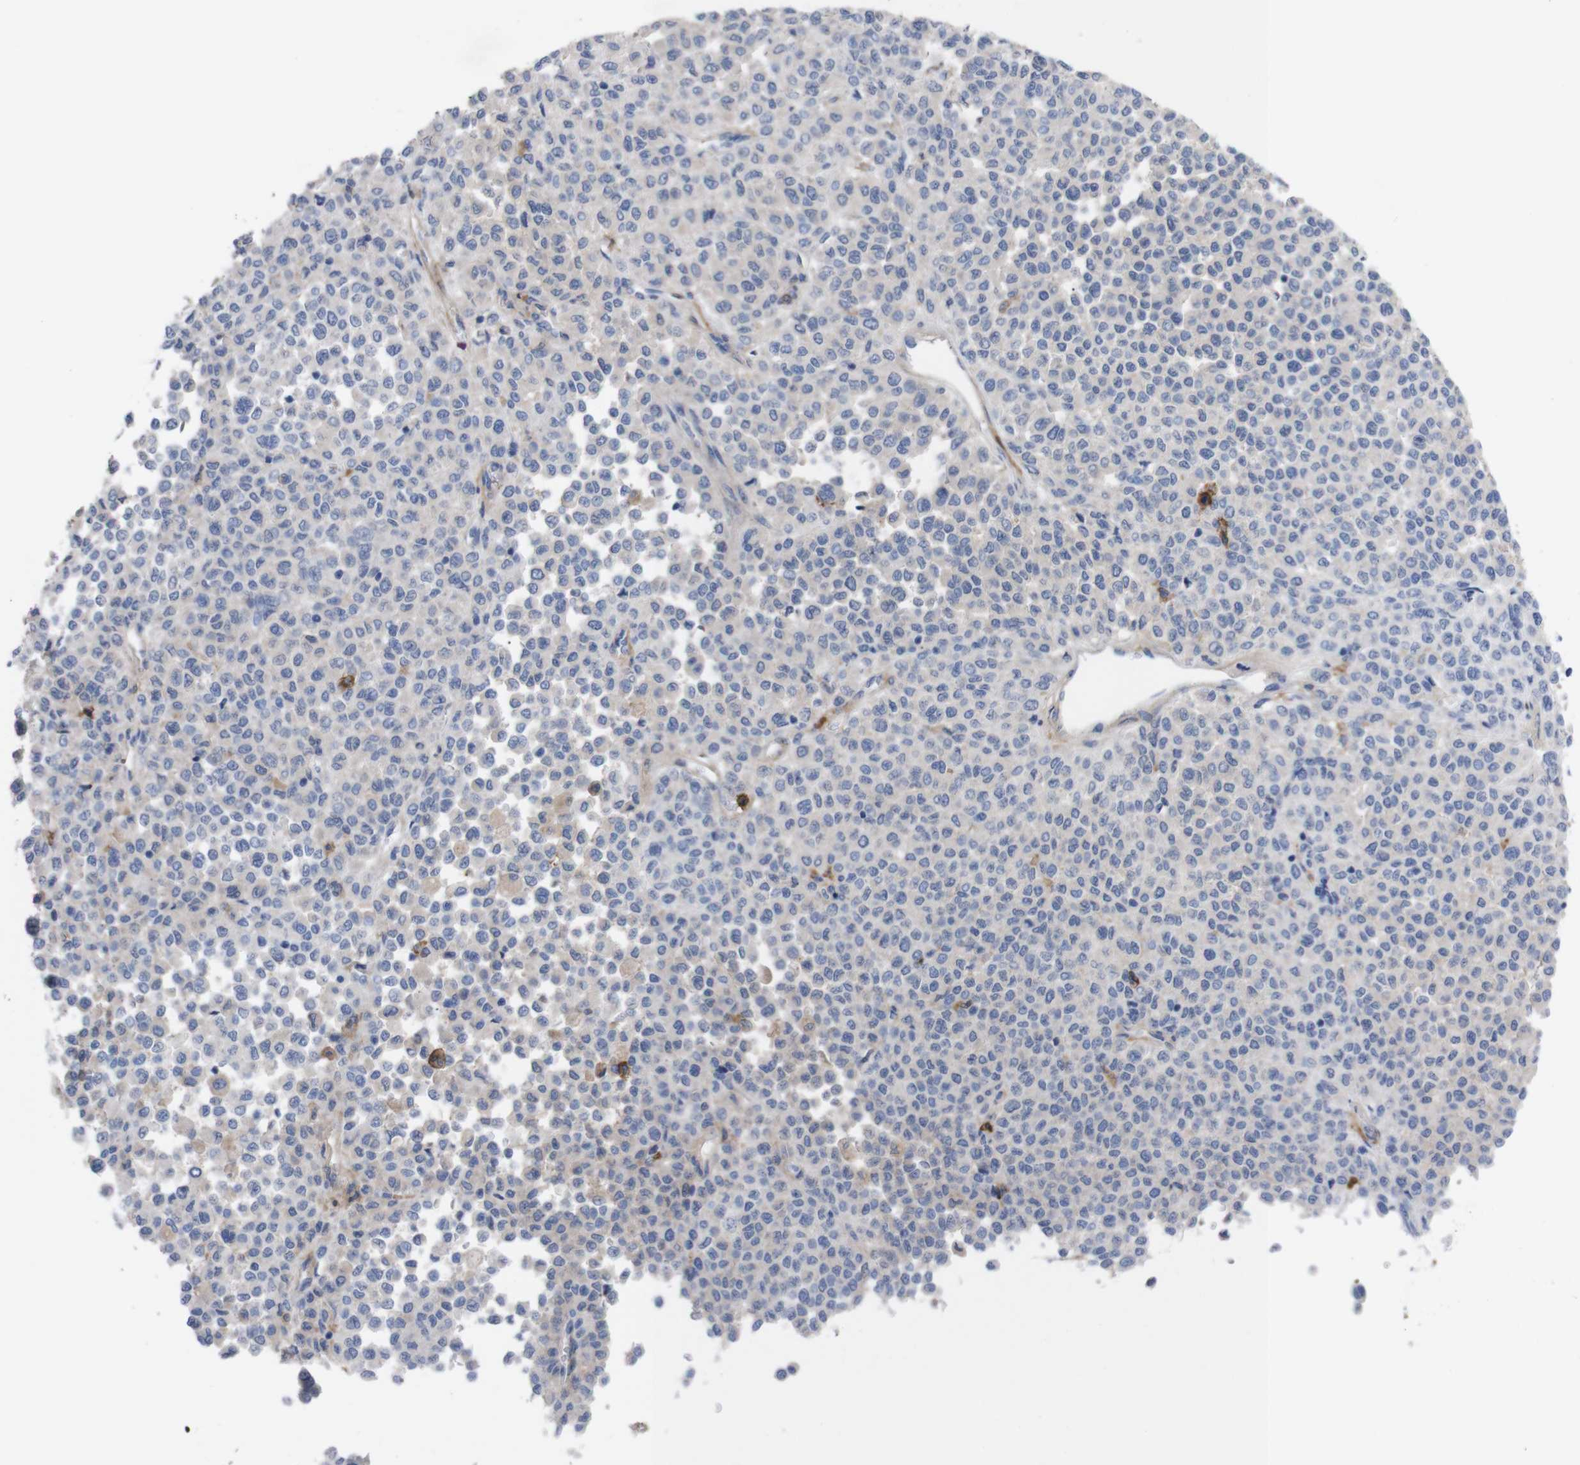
{"staining": {"intensity": "negative", "quantity": "none", "location": "none"}, "tissue": "melanoma", "cell_type": "Tumor cells", "image_type": "cancer", "snomed": [{"axis": "morphology", "description": "Malignant melanoma, Metastatic site"}, {"axis": "topography", "description": "Pancreas"}], "caption": "High magnification brightfield microscopy of melanoma stained with DAB (3,3'-diaminobenzidine) (brown) and counterstained with hematoxylin (blue): tumor cells show no significant expression.", "gene": "C5AR1", "patient": {"sex": "female", "age": 30}}